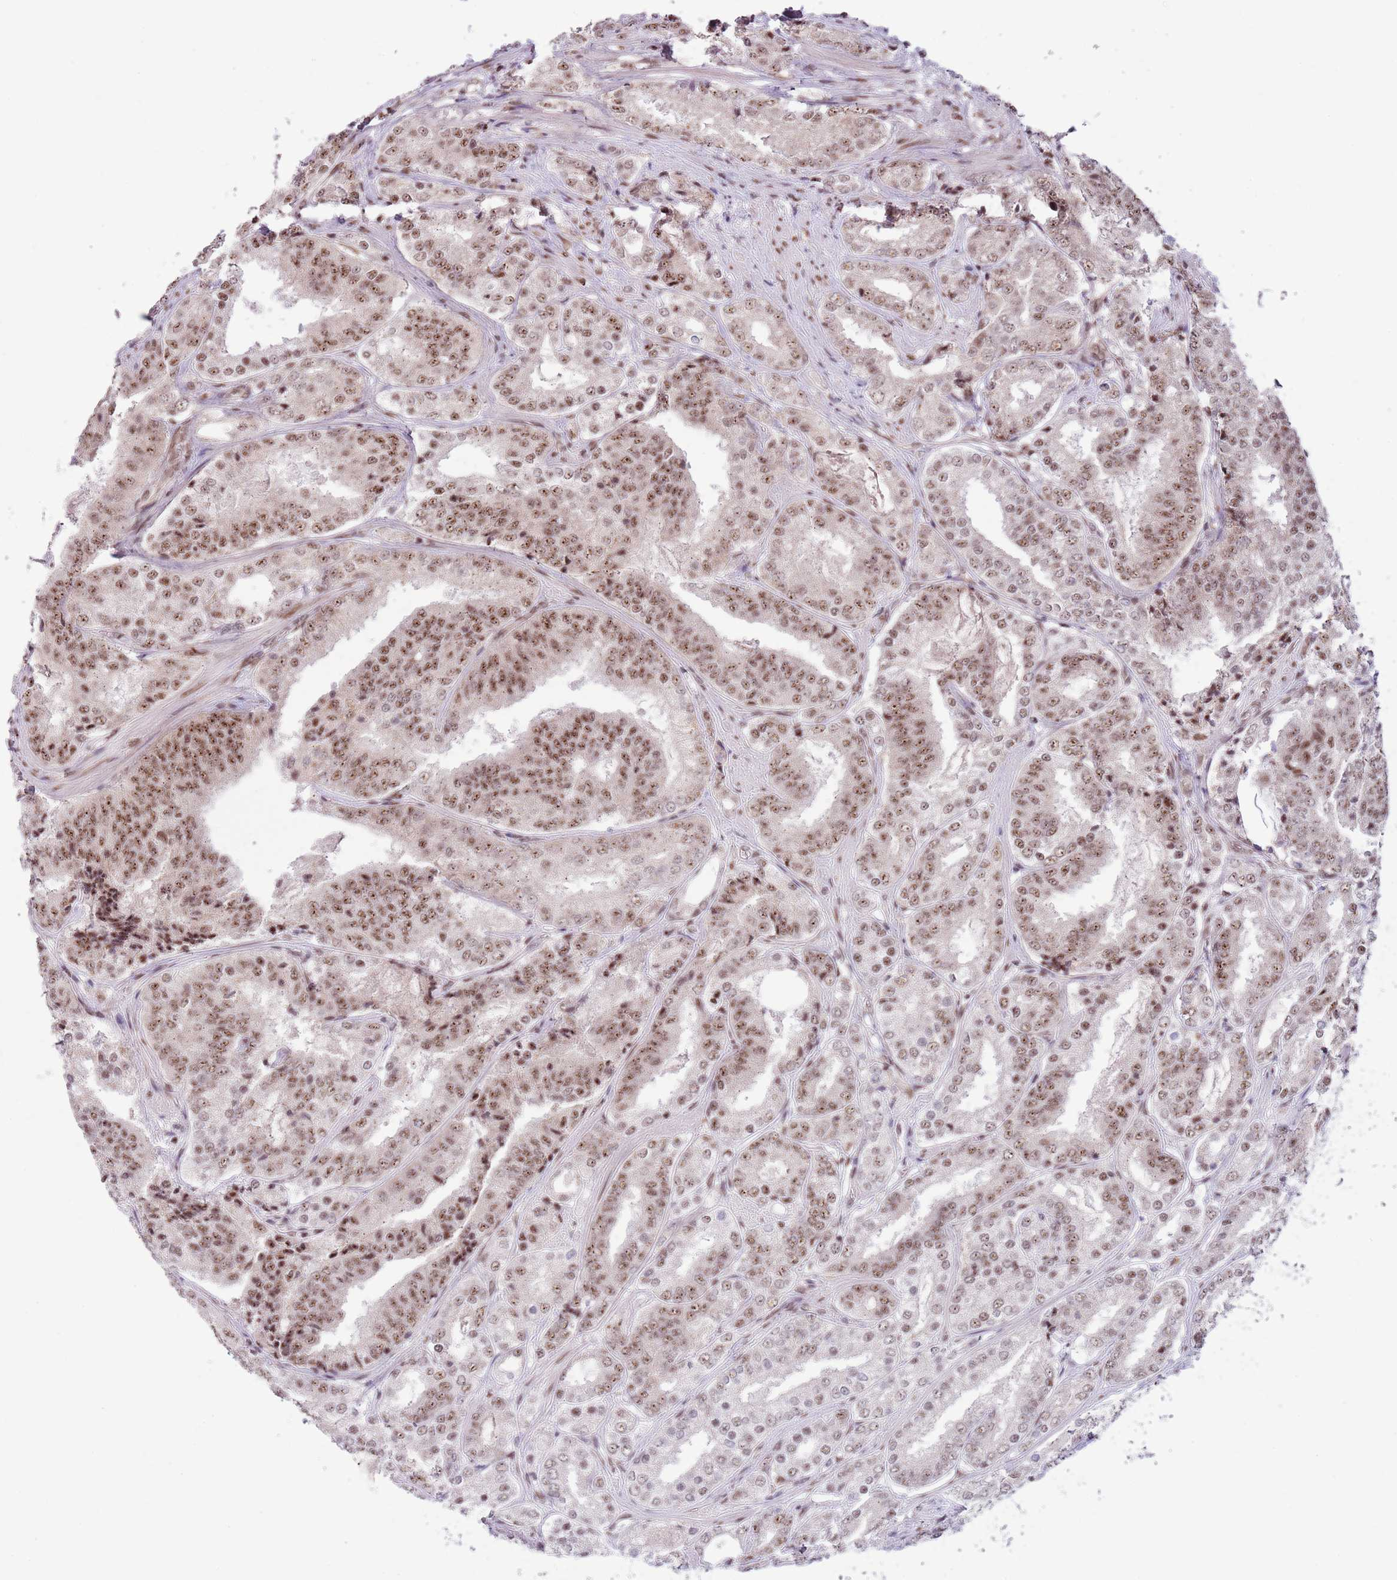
{"staining": {"intensity": "moderate", "quantity": ">75%", "location": "nuclear"}, "tissue": "prostate cancer", "cell_type": "Tumor cells", "image_type": "cancer", "snomed": [{"axis": "morphology", "description": "Adenocarcinoma, High grade"}, {"axis": "topography", "description": "Prostate"}], "caption": "Immunohistochemistry (IHC) of human adenocarcinoma (high-grade) (prostate) exhibits medium levels of moderate nuclear expression in approximately >75% of tumor cells.", "gene": "SIPA1L3", "patient": {"sex": "male", "age": 63}}